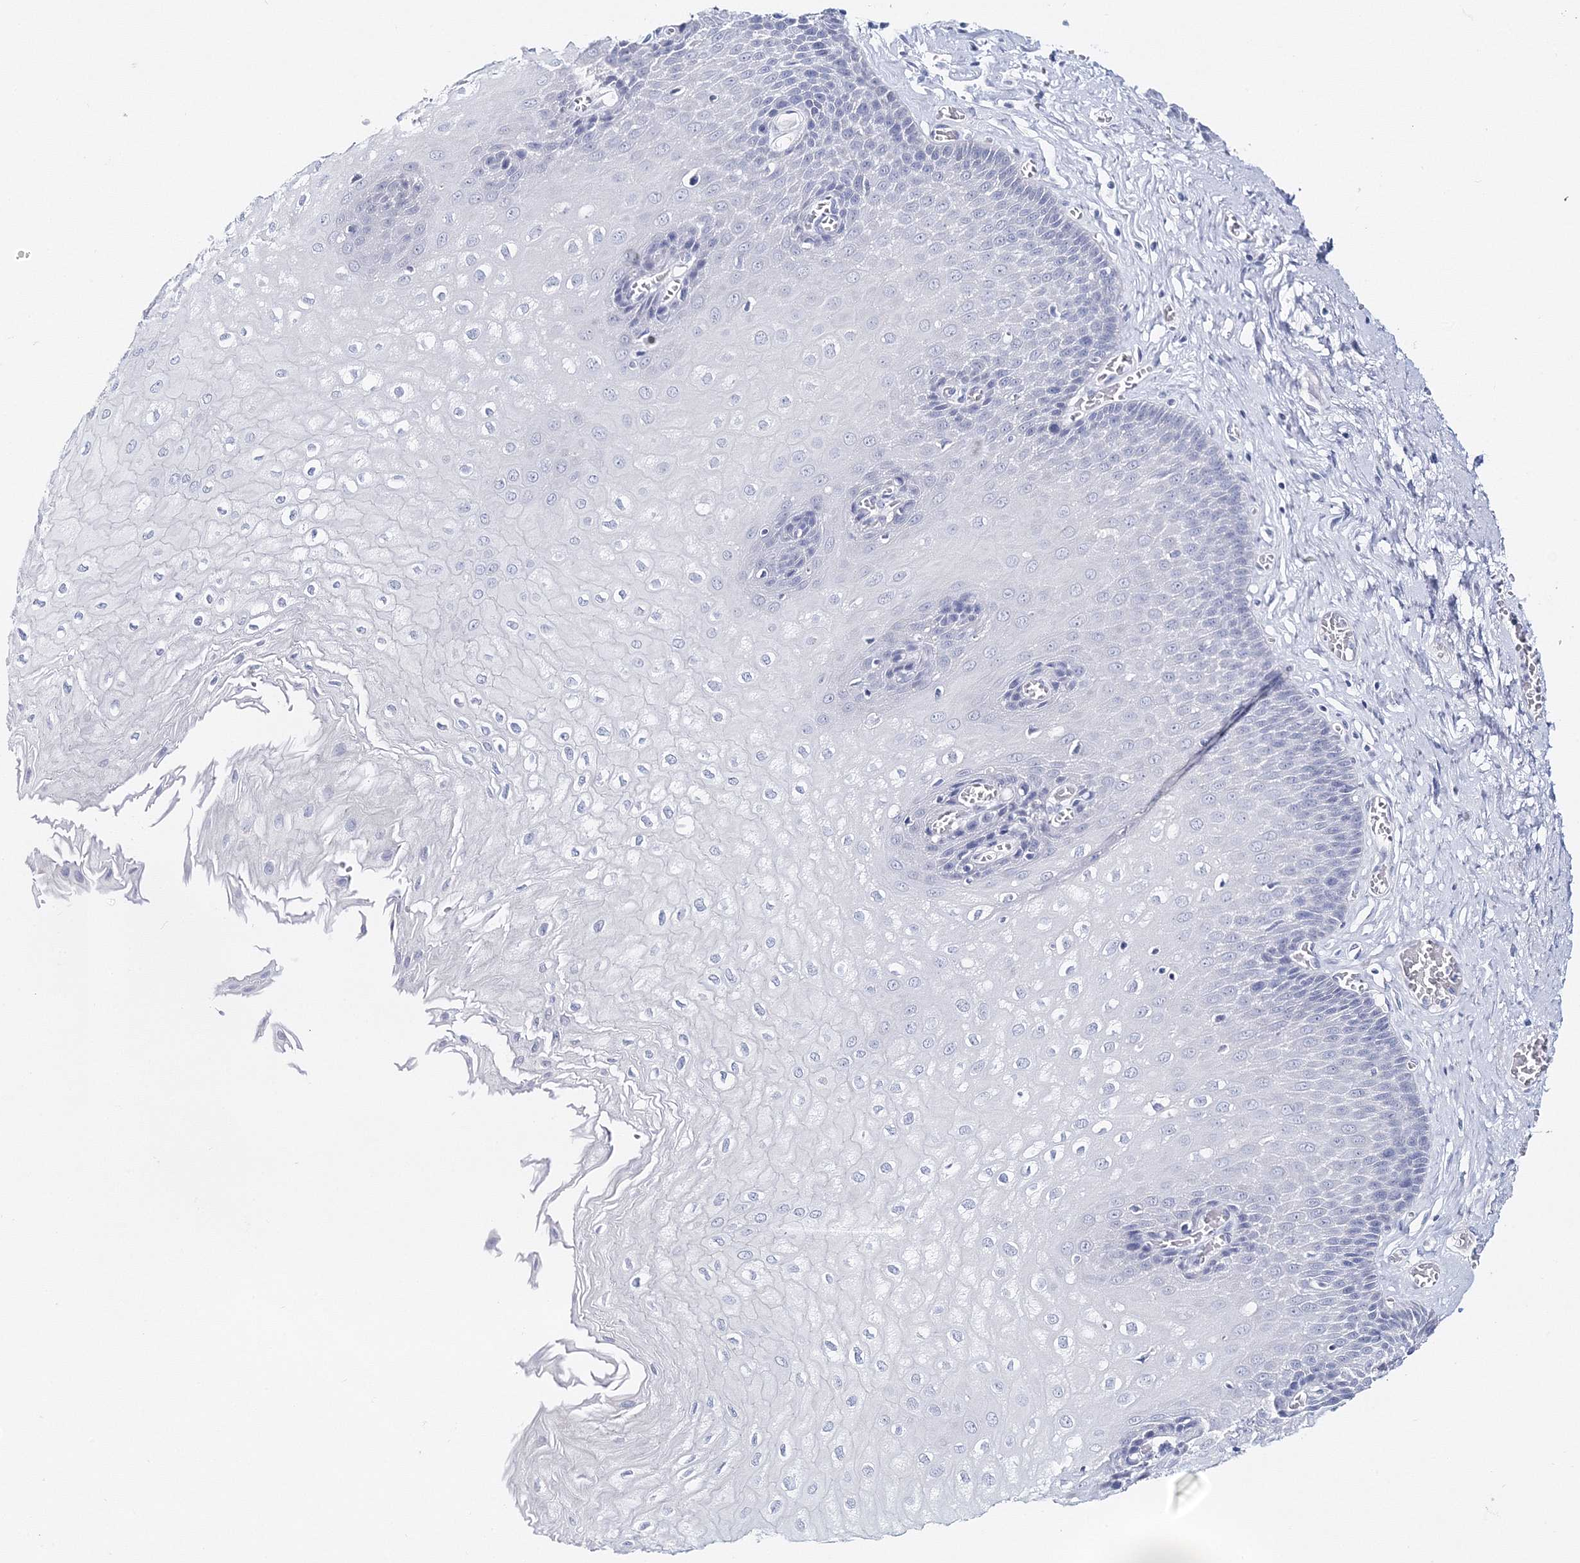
{"staining": {"intensity": "negative", "quantity": "none", "location": "none"}, "tissue": "esophagus", "cell_type": "Squamous epithelial cells", "image_type": "normal", "snomed": [{"axis": "morphology", "description": "Normal tissue, NOS"}, {"axis": "topography", "description": "Esophagus"}], "caption": "An IHC image of unremarkable esophagus is shown. There is no staining in squamous epithelial cells of esophagus. The staining was performed using DAB to visualize the protein expression in brown, while the nuclei were stained in blue with hematoxylin (Magnification: 20x).", "gene": "MYOZ2", "patient": {"sex": "male", "age": 60}}